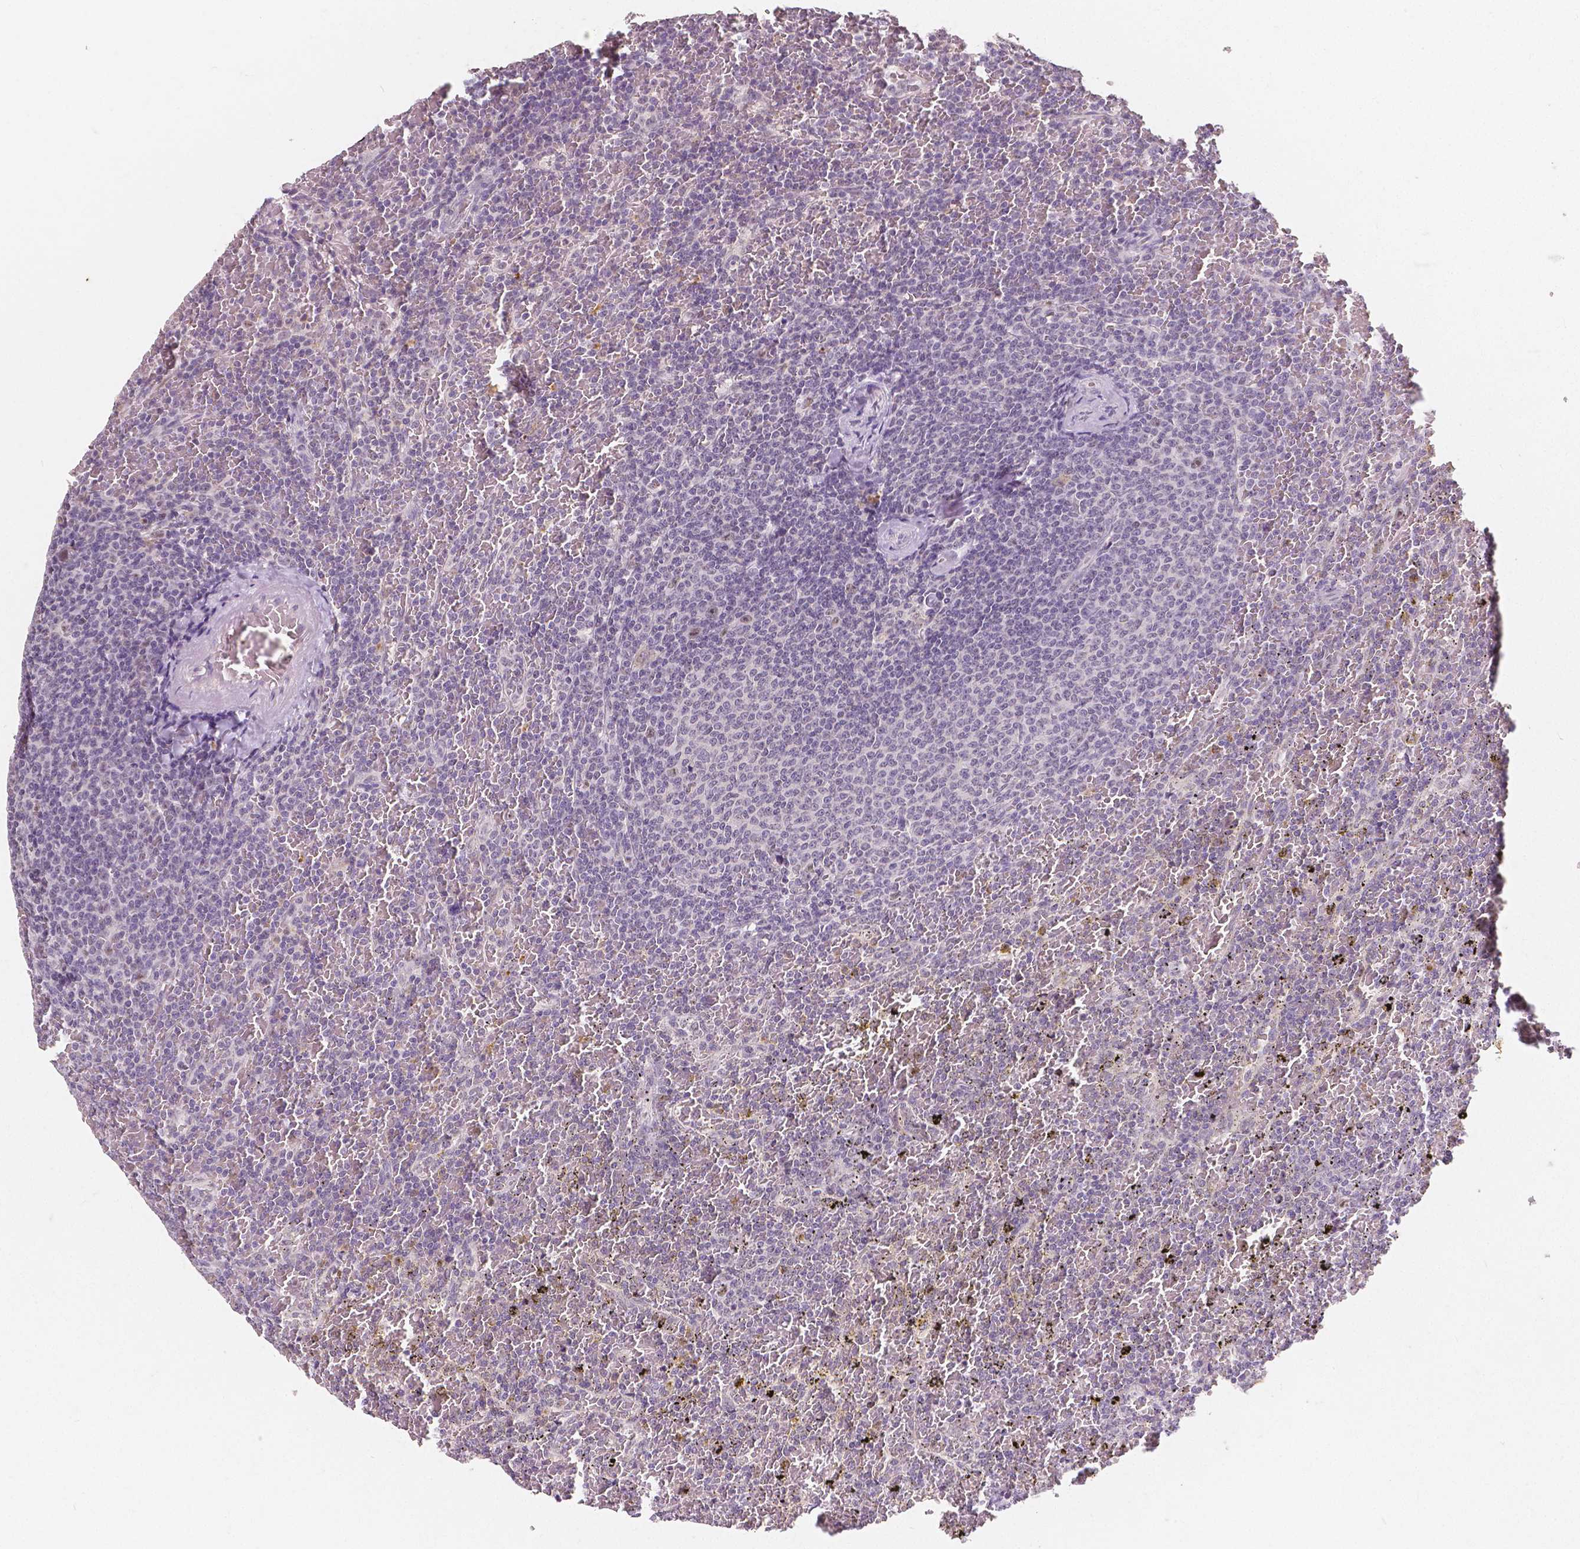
{"staining": {"intensity": "negative", "quantity": "none", "location": "none"}, "tissue": "lymphoma", "cell_type": "Tumor cells", "image_type": "cancer", "snomed": [{"axis": "morphology", "description": "Malignant lymphoma, non-Hodgkin's type, Low grade"}, {"axis": "topography", "description": "Spleen"}], "caption": "The photomicrograph shows no staining of tumor cells in lymphoma.", "gene": "NOLC1", "patient": {"sex": "female", "age": 77}}